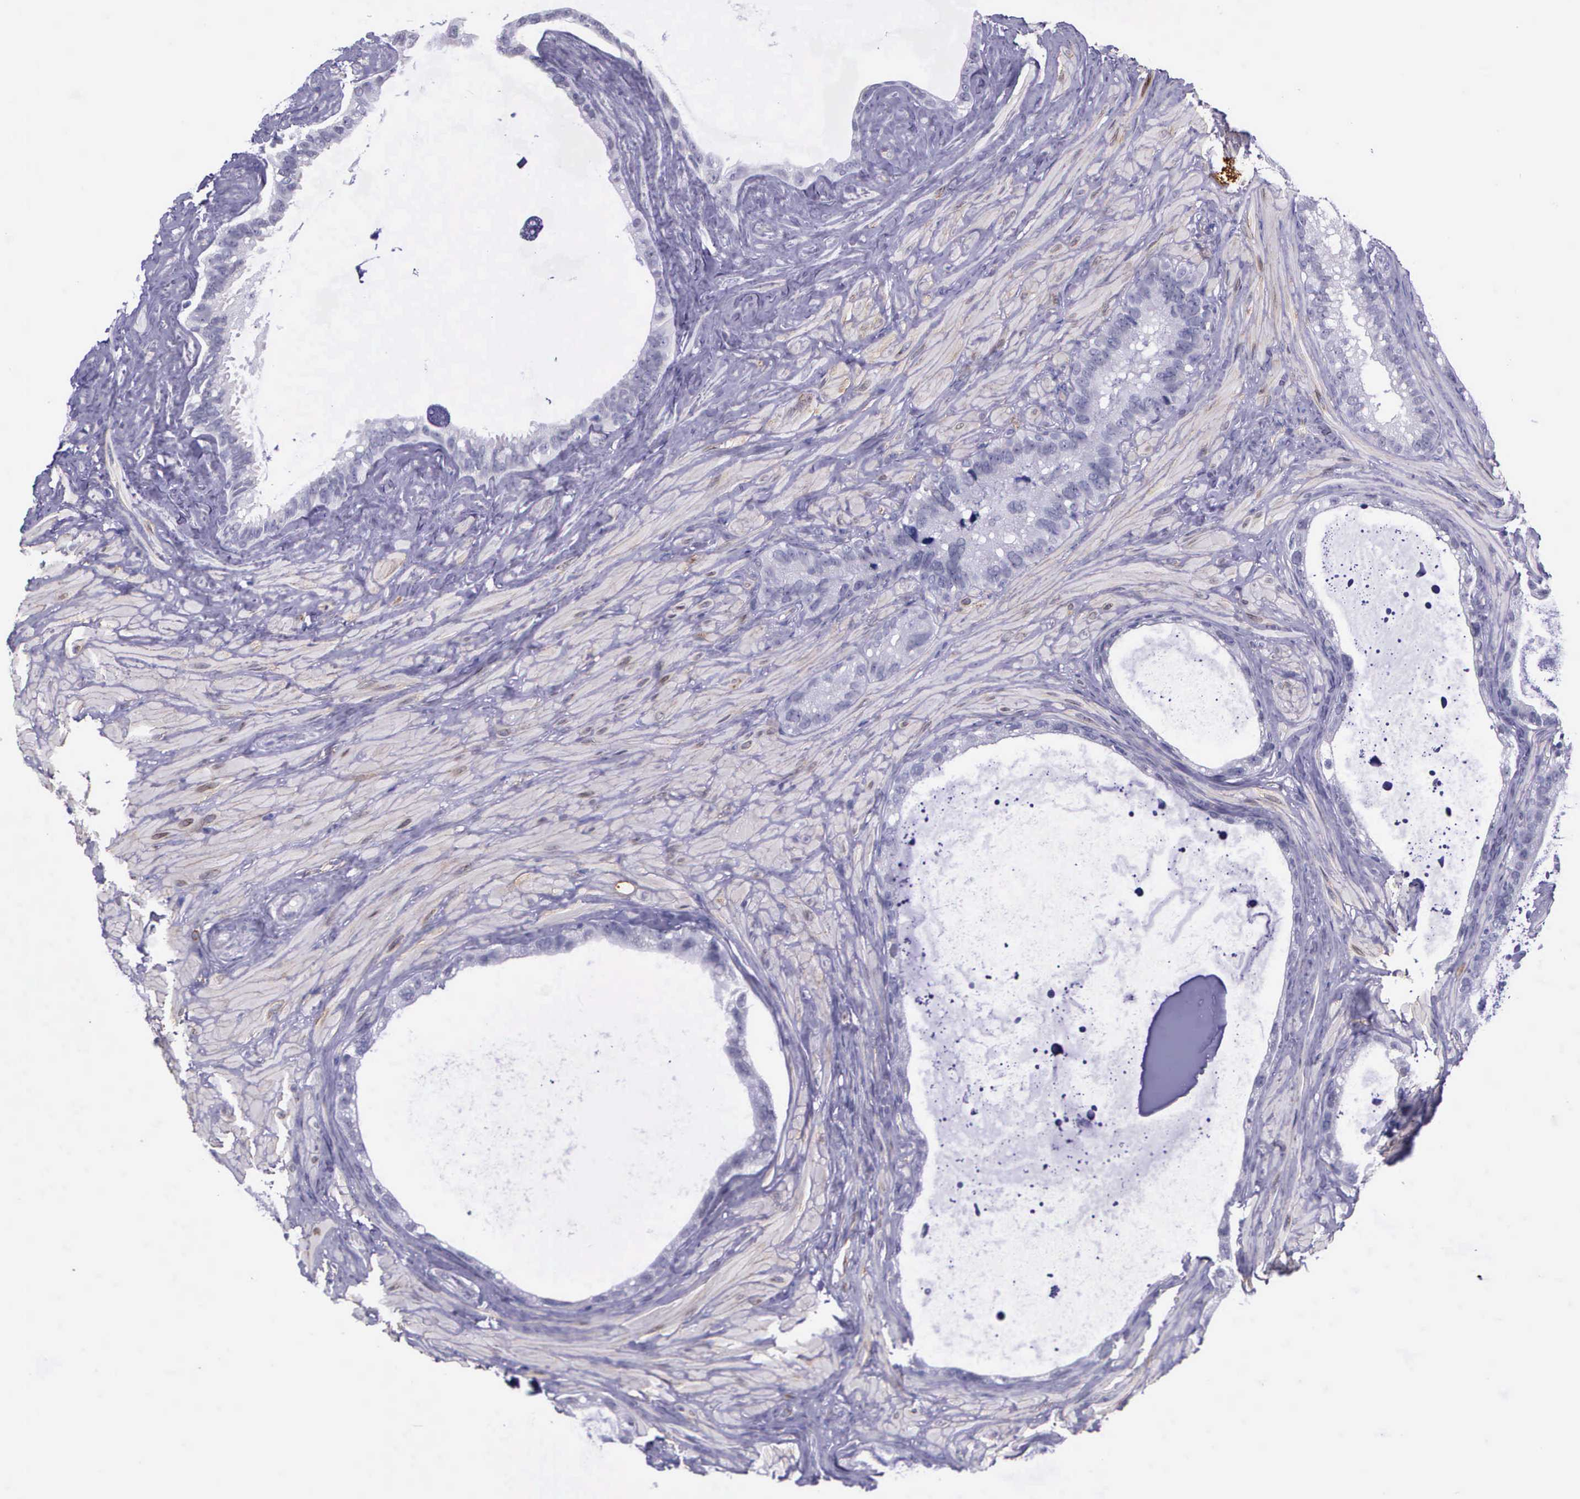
{"staining": {"intensity": "negative", "quantity": "none", "location": "none"}, "tissue": "seminal vesicle", "cell_type": "Glandular cells", "image_type": "normal", "snomed": [{"axis": "morphology", "description": "Normal tissue, NOS"}, {"axis": "topography", "description": "Seminal veicle"}], "caption": "Seminal vesicle stained for a protein using immunohistochemistry shows no expression glandular cells.", "gene": "AHNAK2", "patient": {"sex": "male", "age": 63}}